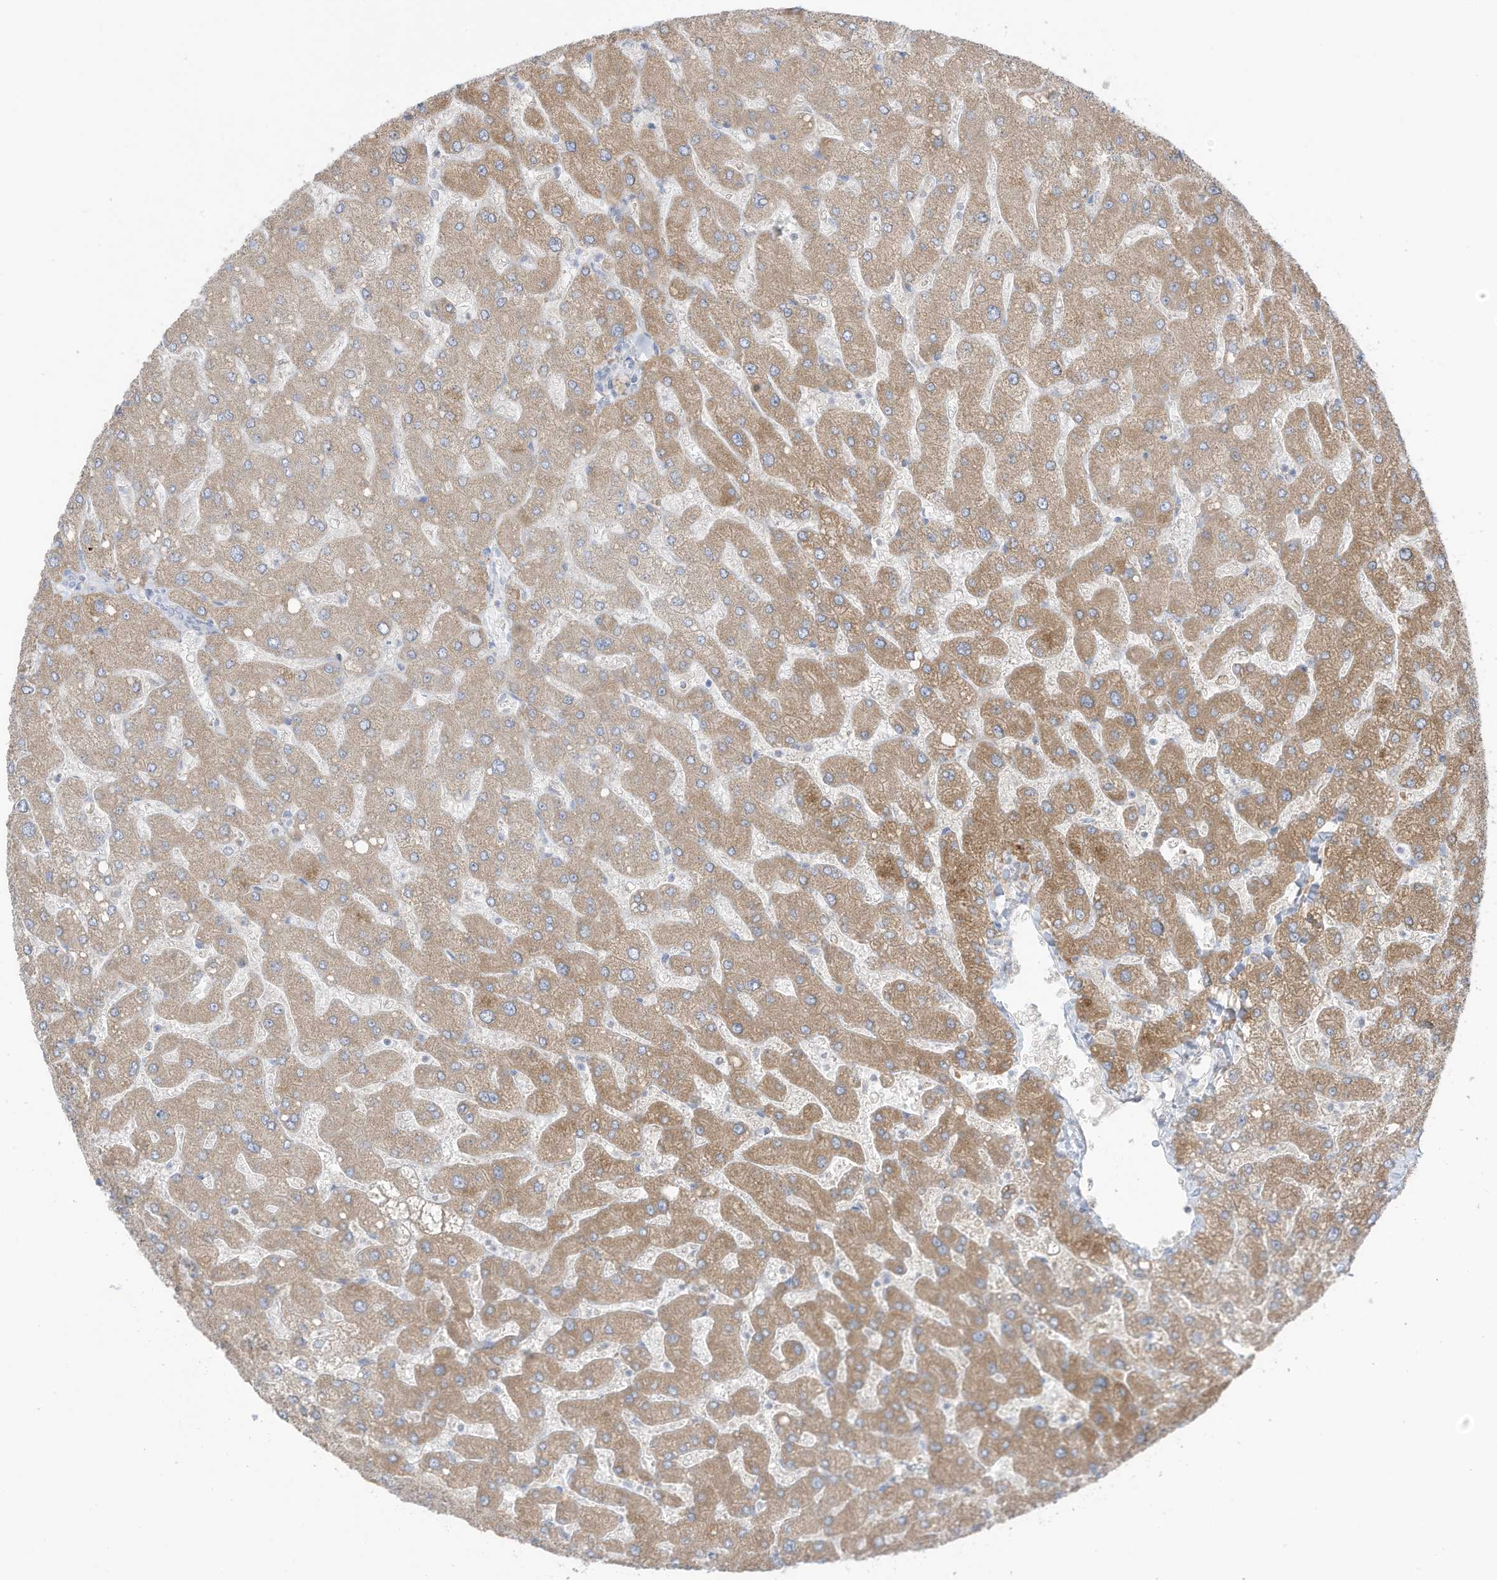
{"staining": {"intensity": "negative", "quantity": "none", "location": "none"}, "tissue": "liver", "cell_type": "Cholangiocytes", "image_type": "normal", "snomed": [{"axis": "morphology", "description": "Normal tissue, NOS"}, {"axis": "topography", "description": "Liver"}], "caption": "Immunohistochemistry (IHC) image of unremarkable liver: human liver stained with DAB (3,3'-diaminobenzidine) reveals no significant protein positivity in cholangiocytes.", "gene": "OGT", "patient": {"sex": "male", "age": 55}}